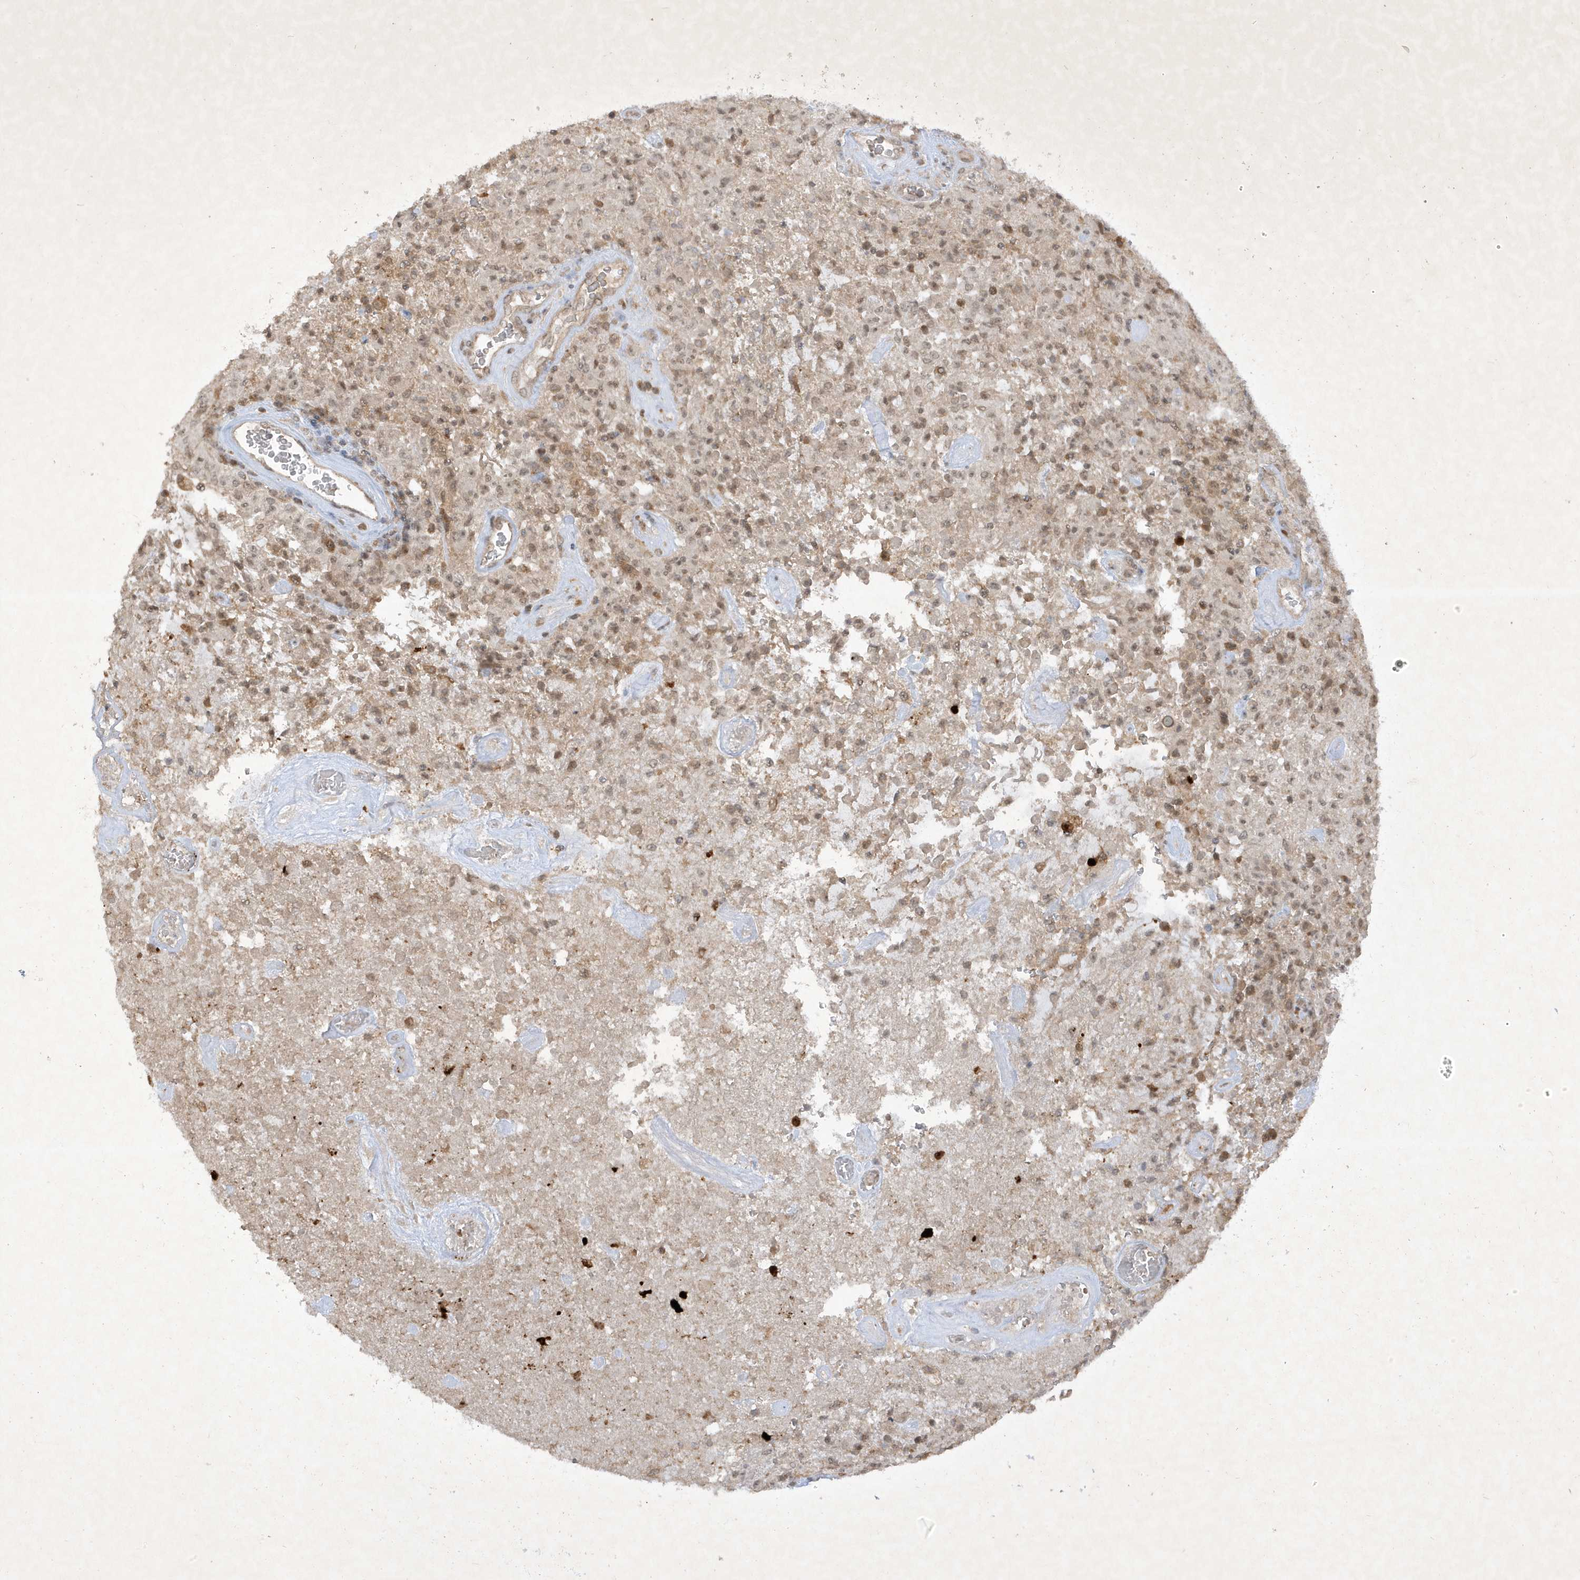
{"staining": {"intensity": "weak", "quantity": ">75%", "location": "cytoplasmic/membranous,nuclear"}, "tissue": "glioma", "cell_type": "Tumor cells", "image_type": "cancer", "snomed": [{"axis": "morphology", "description": "Glioma, malignant, High grade"}, {"axis": "topography", "description": "Brain"}], "caption": "About >75% of tumor cells in high-grade glioma (malignant) show weak cytoplasmic/membranous and nuclear protein staining as visualized by brown immunohistochemical staining.", "gene": "ZNF213", "patient": {"sex": "female", "age": 57}}